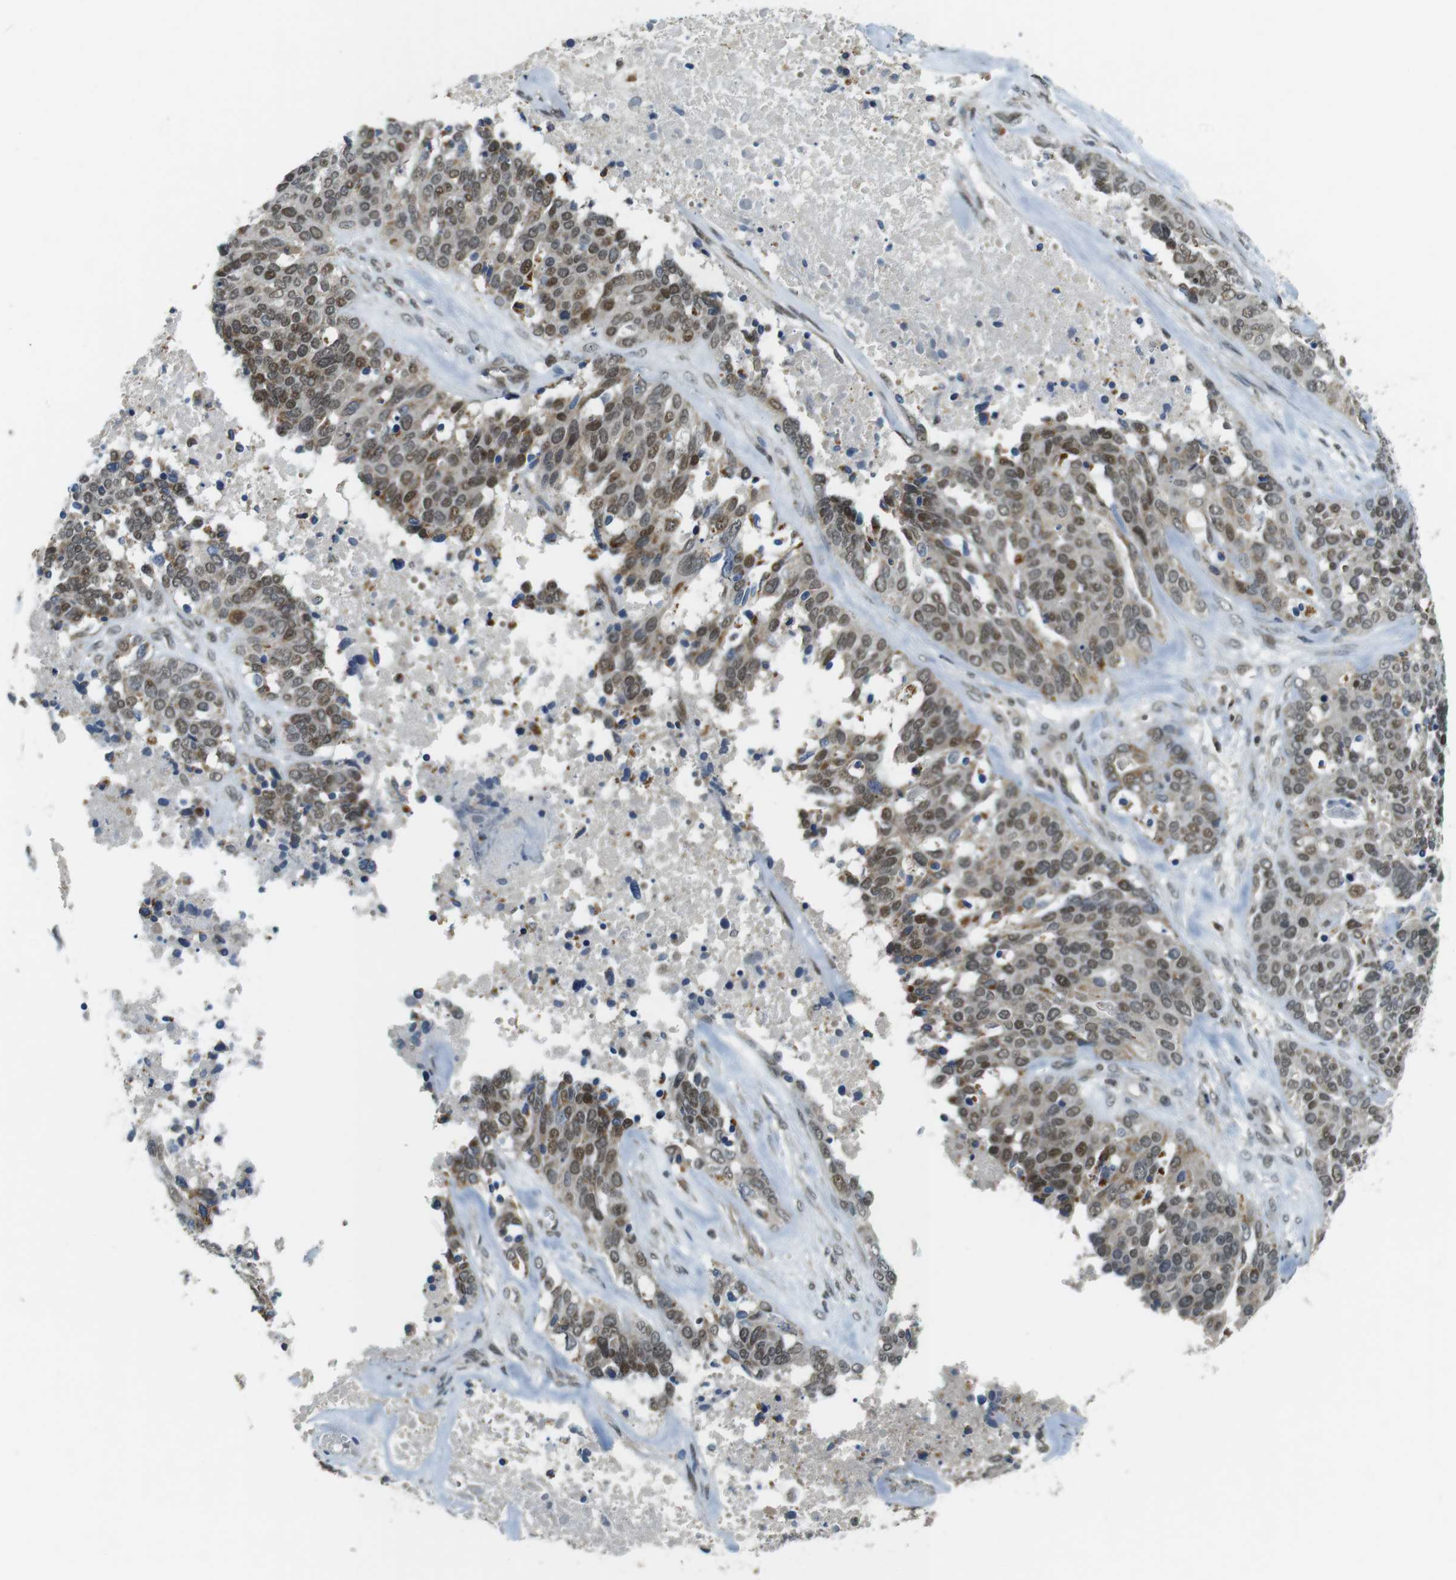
{"staining": {"intensity": "moderate", "quantity": ">75%", "location": "cytoplasmic/membranous,nuclear"}, "tissue": "ovarian cancer", "cell_type": "Tumor cells", "image_type": "cancer", "snomed": [{"axis": "morphology", "description": "Cystadenocarcinoma, serous, NOS"}, {"axis": "topography", "description": "Ovary"}], "caption": "About >75% of tumor cells in human ovarian cancer reveal moderate cytoplasmic/membranous and nuclear protein expression as visualized by brown immunohistochemical staining.", "gene": "BRD4", "patient": {"sex": "female", "age": 44}}